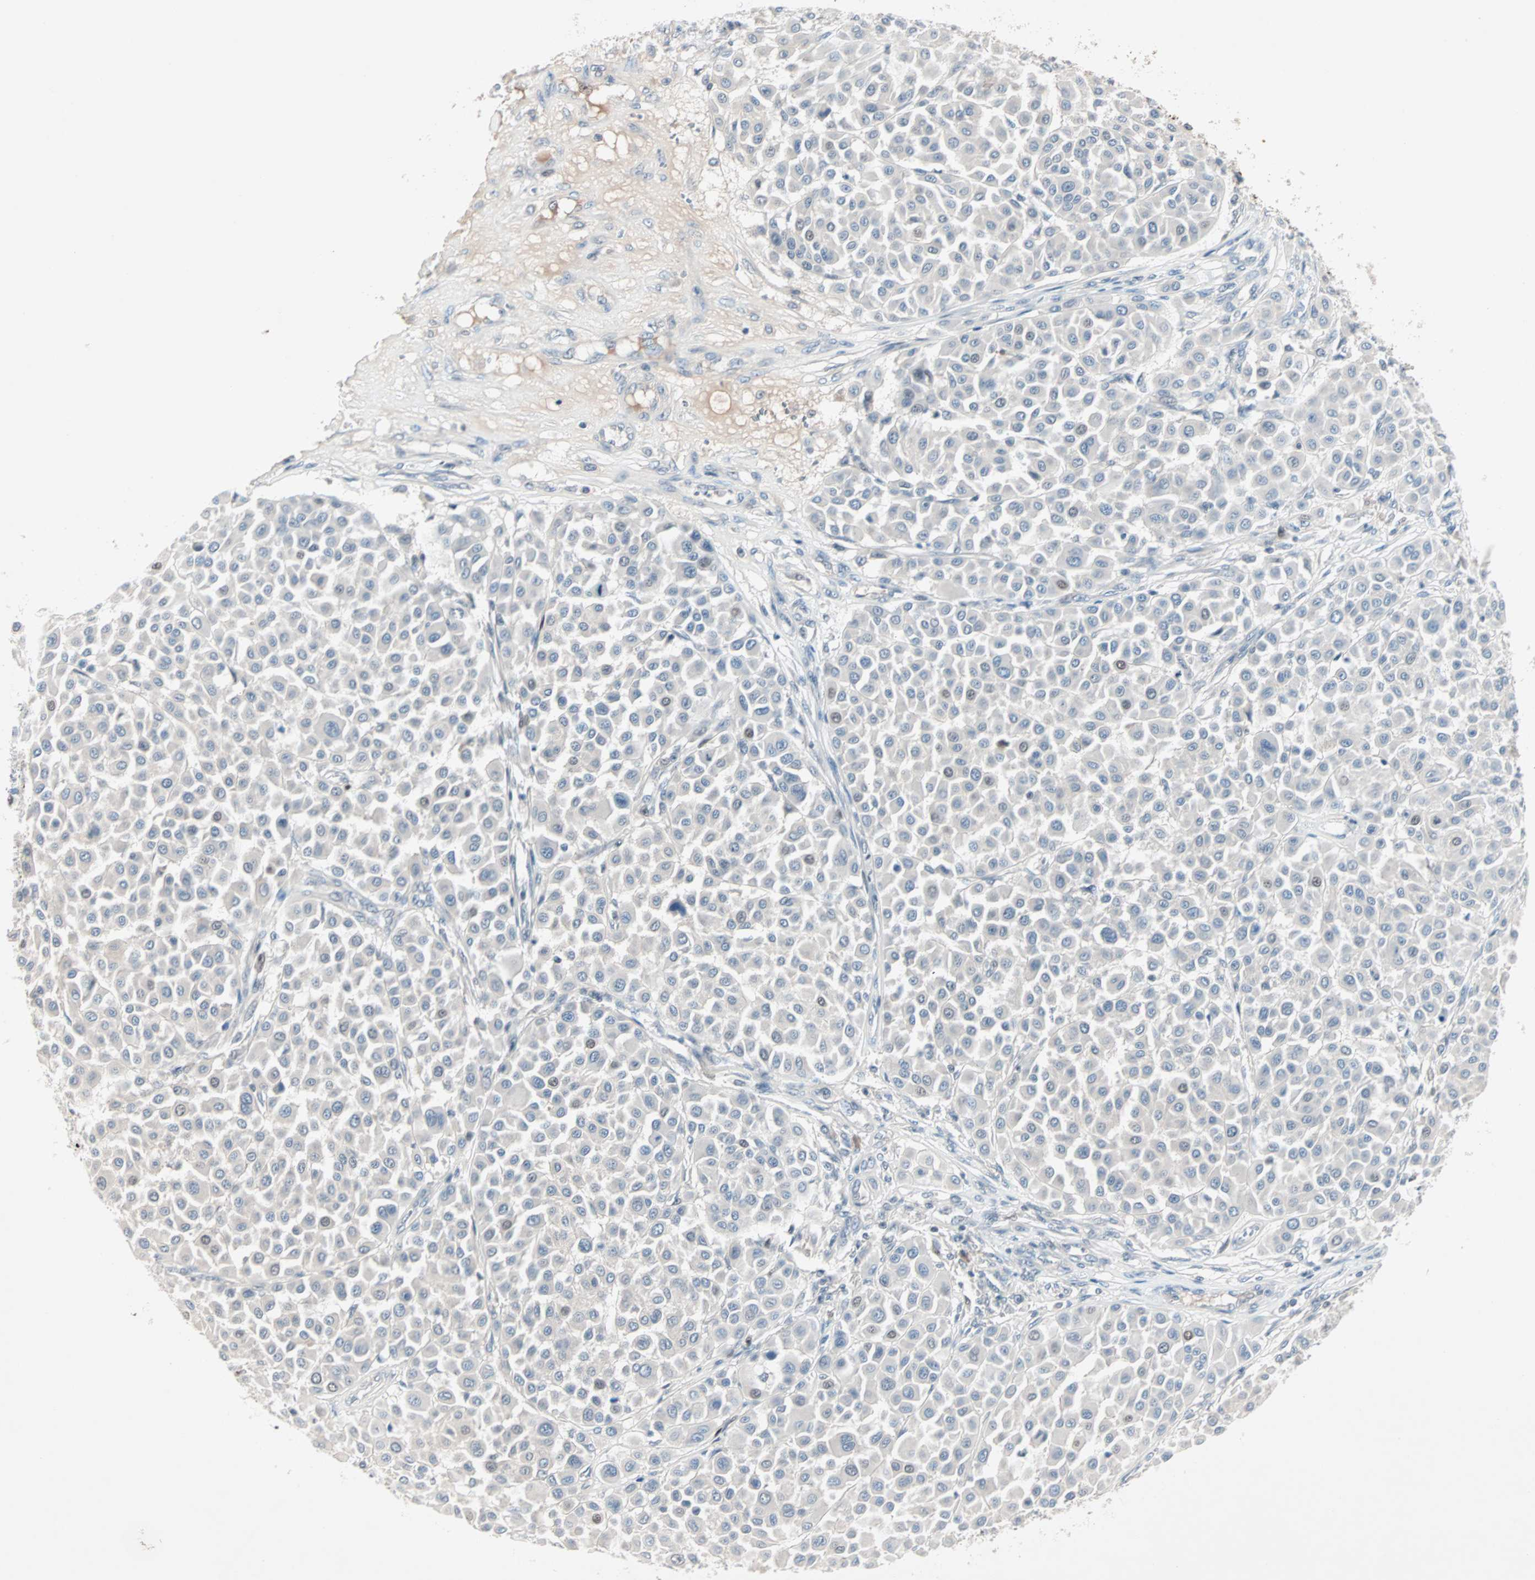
{"staining": {"intensity": "negative", "quantity": "none", "location": "none"}, "tissue": "melanoma", "cell_type": "Tumor cells", "image_type": "cancer", "snomed": [{"axis": "morphology", "description": "Malignant melanoma, Metastatic site"}, {"axis": "topography", "description": "Soft tissue"}], "caption": "There is no significant expression in tumor cells of malignant melanoma (metastatic site).", "gene": "CCNE2", "patient": {"sex": "male", "age": 41}}